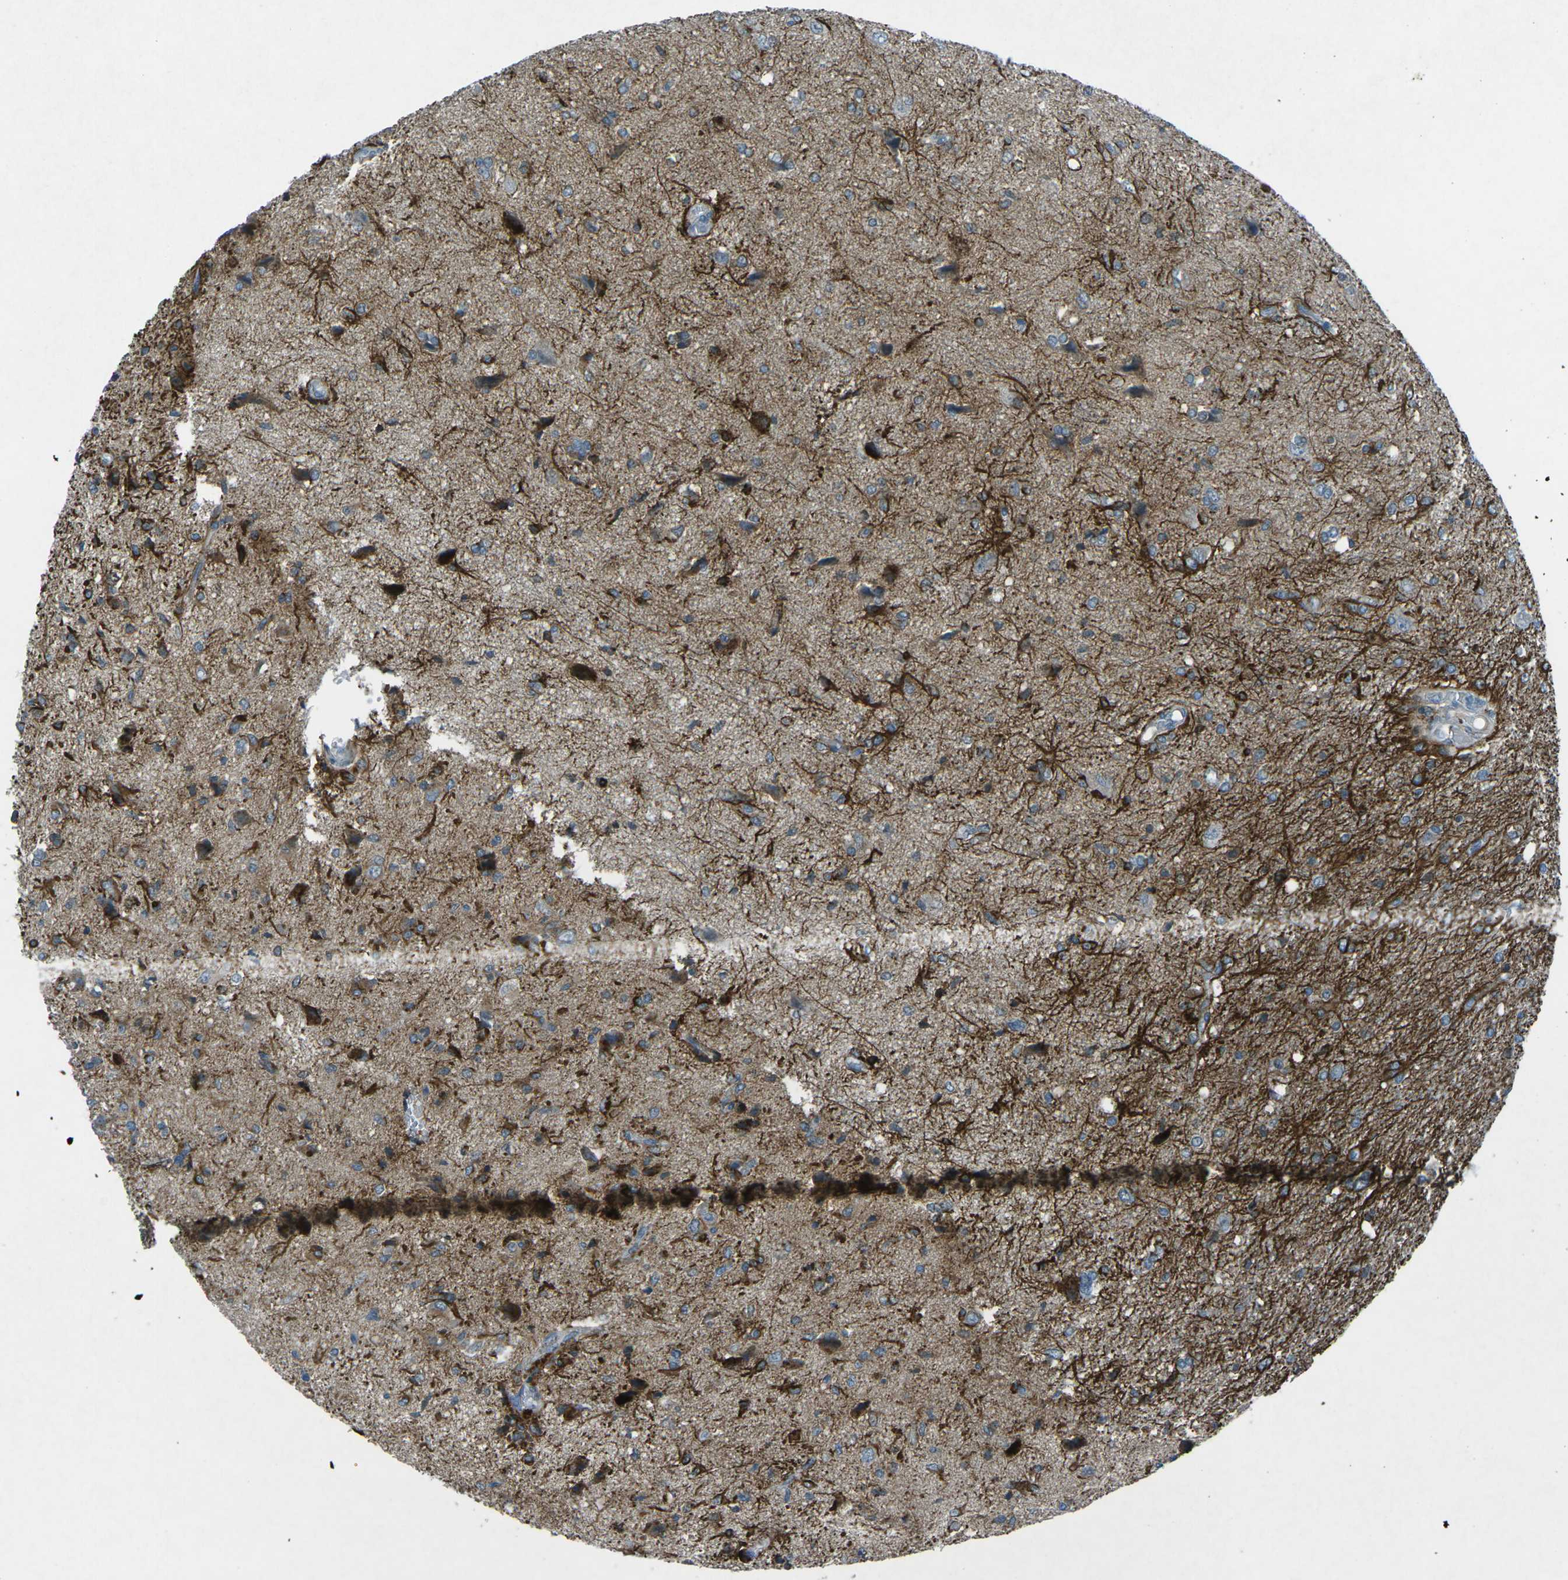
{"staining": {"intensity": "strong", "quantity": "25%-75%", "location": "cytoplasmic/membranous"}, "tissue": "glioma", "cell_type": "Tumor cells", "image_type": "cancer", "snomed": [{"axis": "morphology", "description": "Glioma, malignant, High grade"}, {"axis": "topography", "description": "Brain"}], "caption": "Malignant high-grade glioma tissue reveals strong cytoplasmic/membranous positivity in approximately 25%-75% of tumor cells, visualized by immunohistochemistry.", "gene": "PRKCA", "patient": {"sex": "female", "age": 59}}